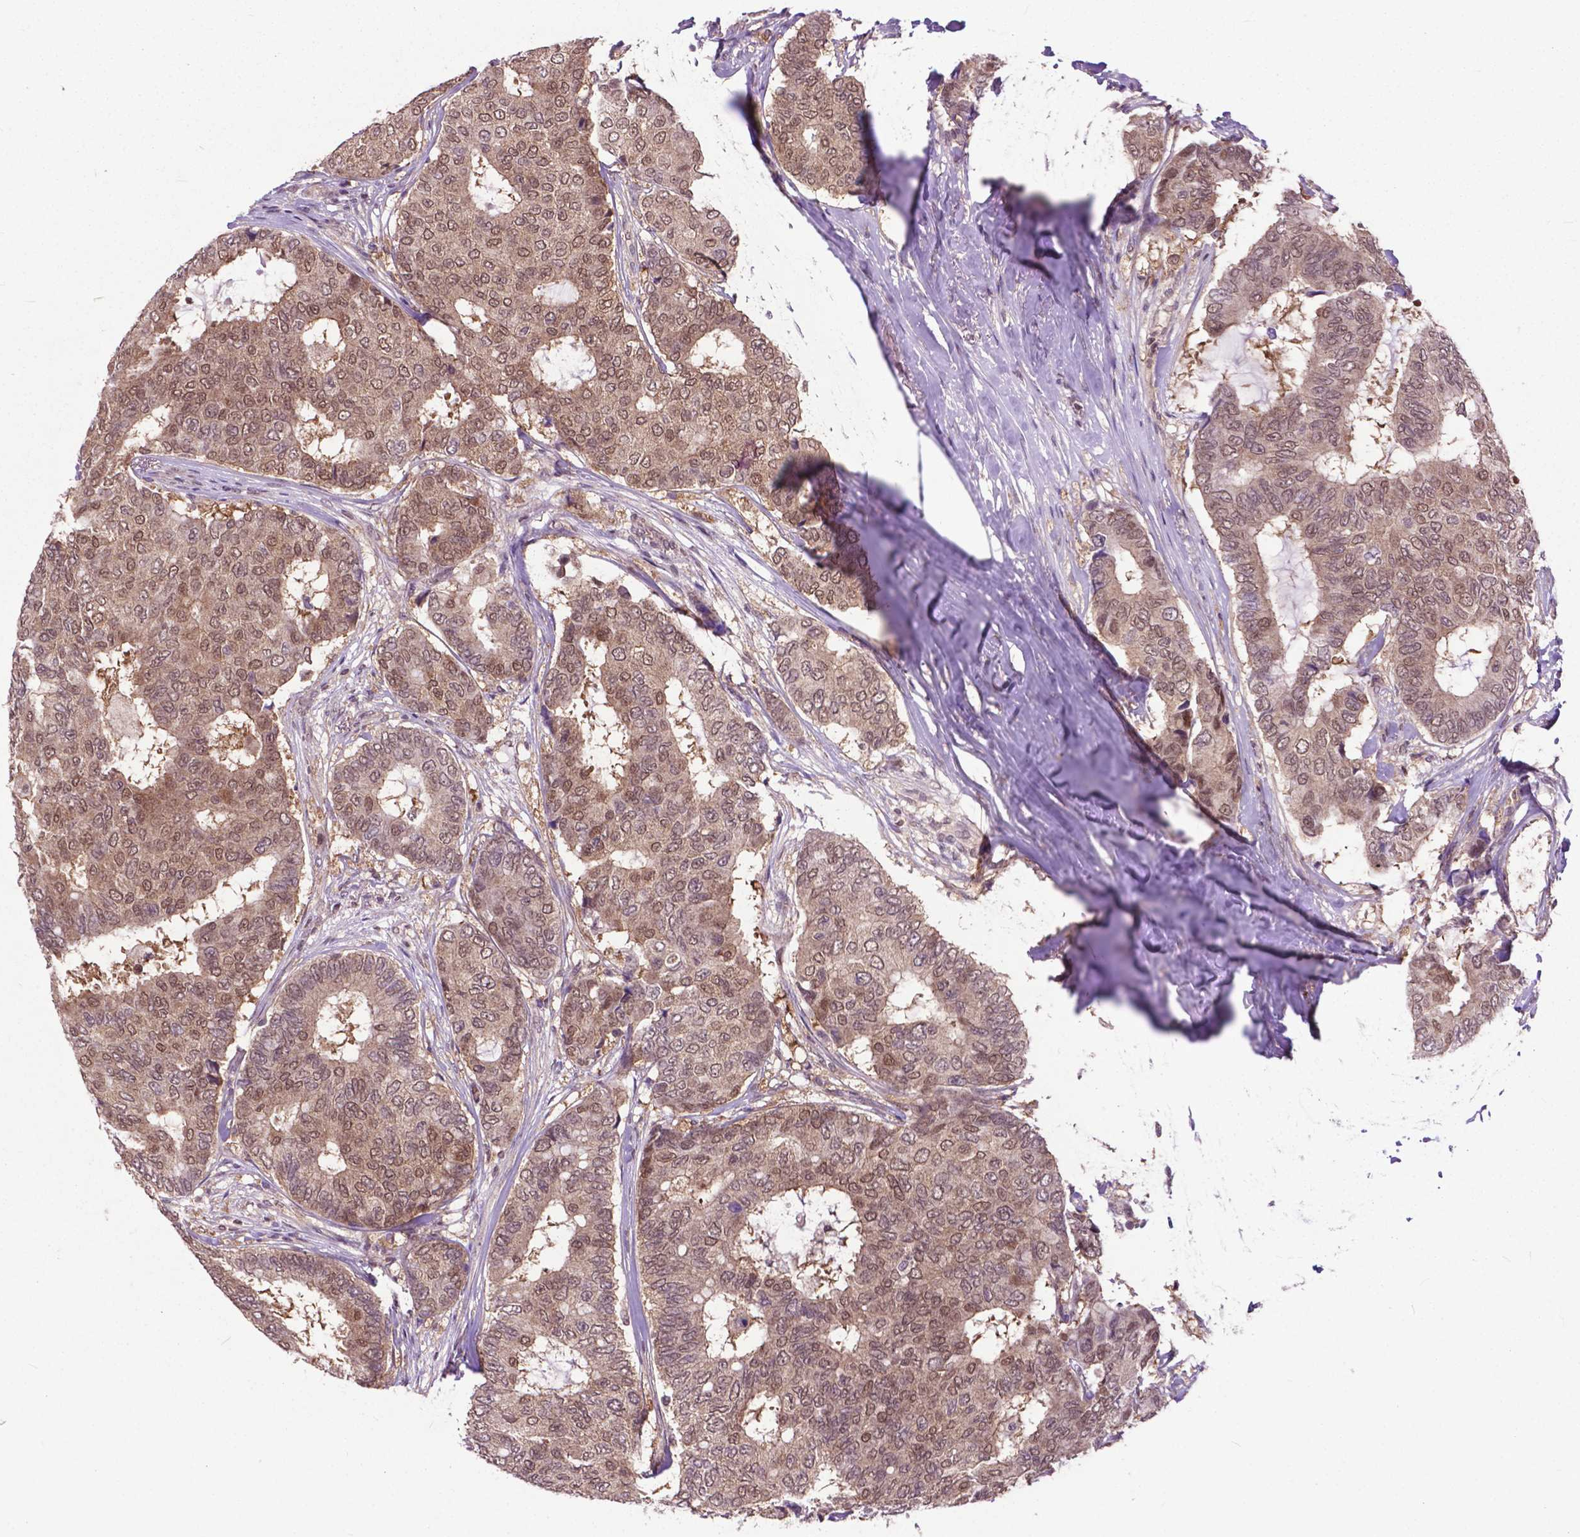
{"staining": {"intensity": "moderate", "quantity": ">75%", "location": "cytoplasmic/membranous,nuclear"}, "tissue": "breast cancer", "cell_type": "Tumor cells", "image_type": "cancer", "snomed": [{"axis": "morphology", "description": "Duct carcinoma"}, {"axis": "topography", "description": "Breast"}], "caption": "Protein staining of breast cancer tissue reveals moderate cytoplasmic/membranous and nuclear expression in about >75% of tumor cells.", "gene": "OTUB1", "patient": {"sex": "female", "age": 75}}